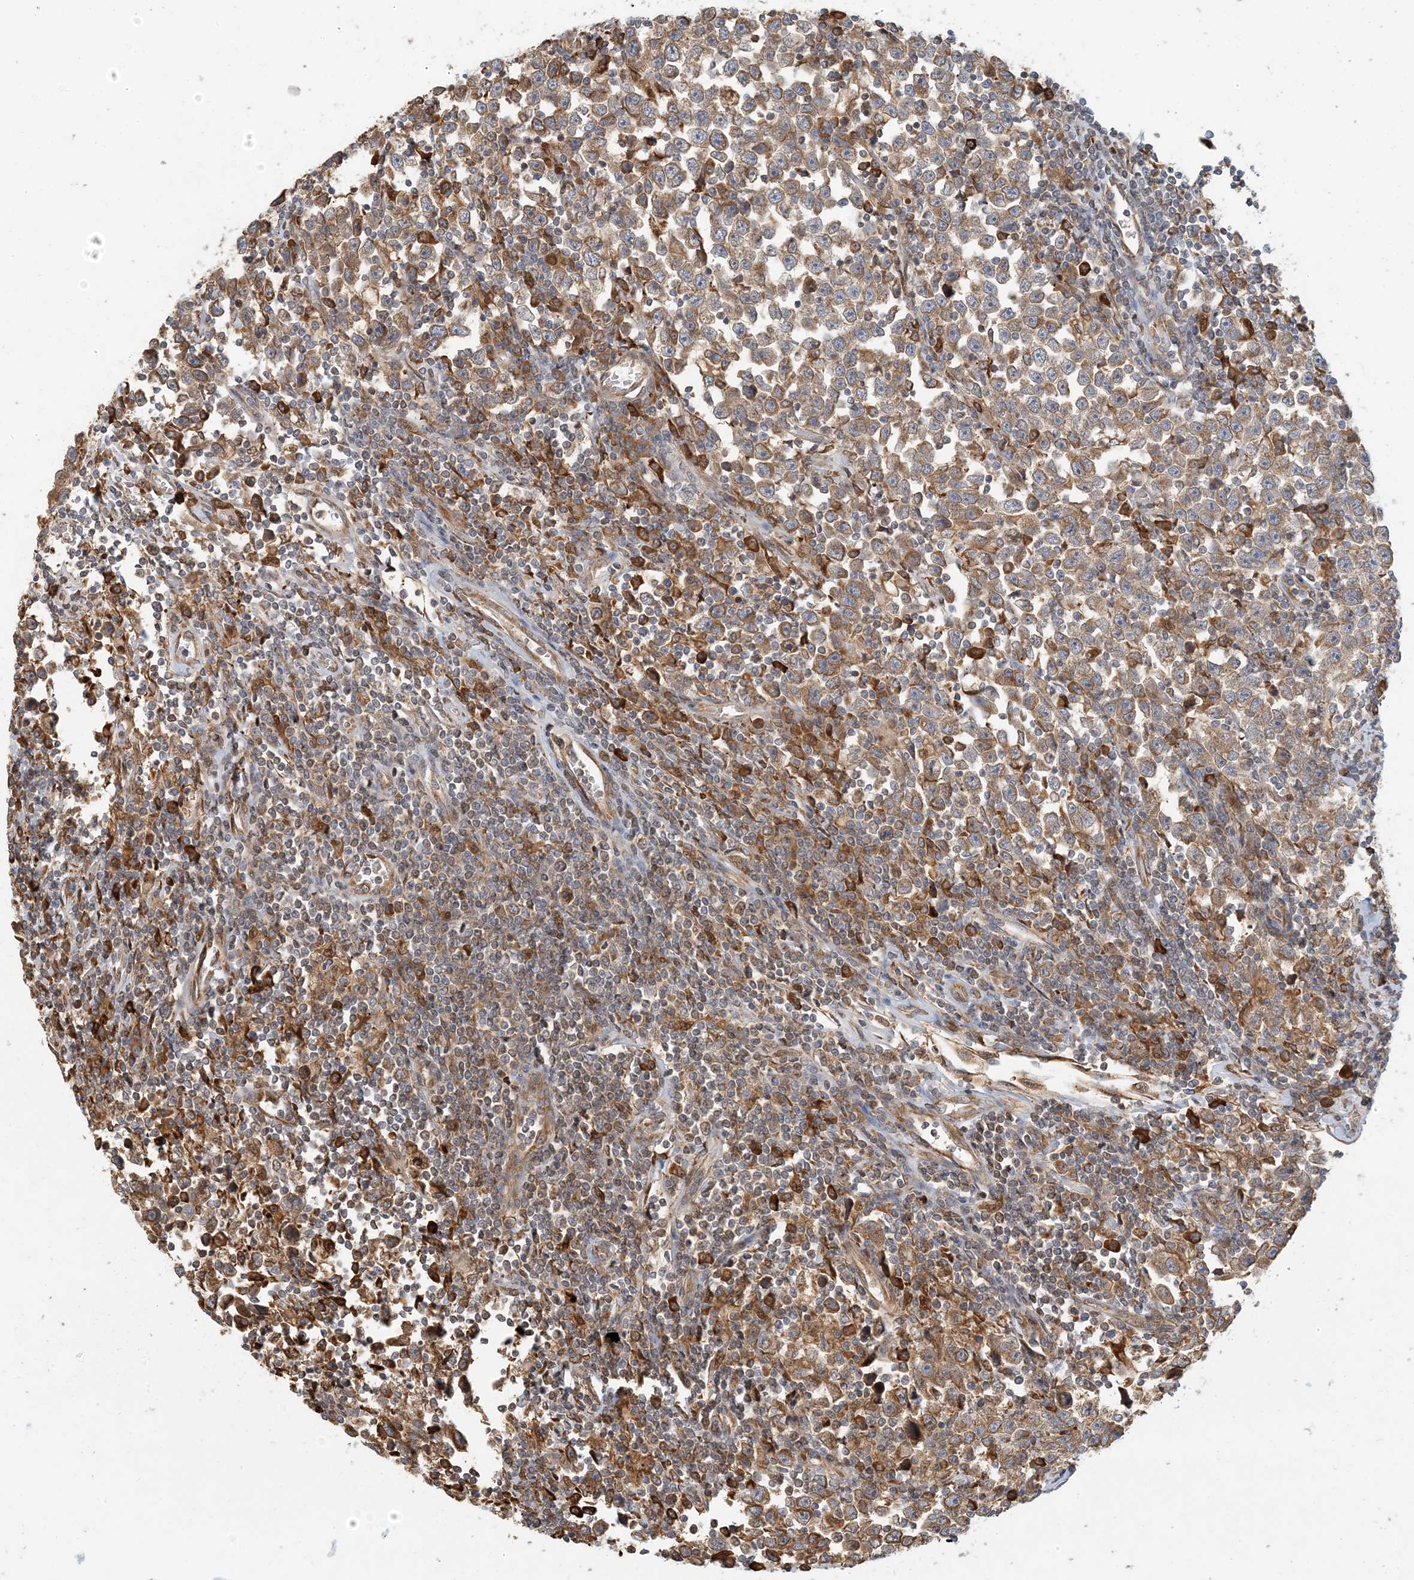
{"staining": {"intensity": "moderate", "quantity": ">75%", "location": "cytoplasmic/membranous"}, "tissue": "testis cancer", "cell_type": "Tumor cells", "image_type": "cancer", "snomed": [{"axis": "morphology", "description": "Normal tissue, NOS"}, {"axis": "morphology", "description": "Seminoma, NOS"}, {"axis": "topography", "description": "Testis"}], "caption": "Testis cancer (seminoma) was stained to show a protein in brown. There is medium levels of moderate cytoplasmic/membranous expression in about >75% of tumor cells.", "gene": "HNMT", "patient": {"sex": "male", "age": 43}}